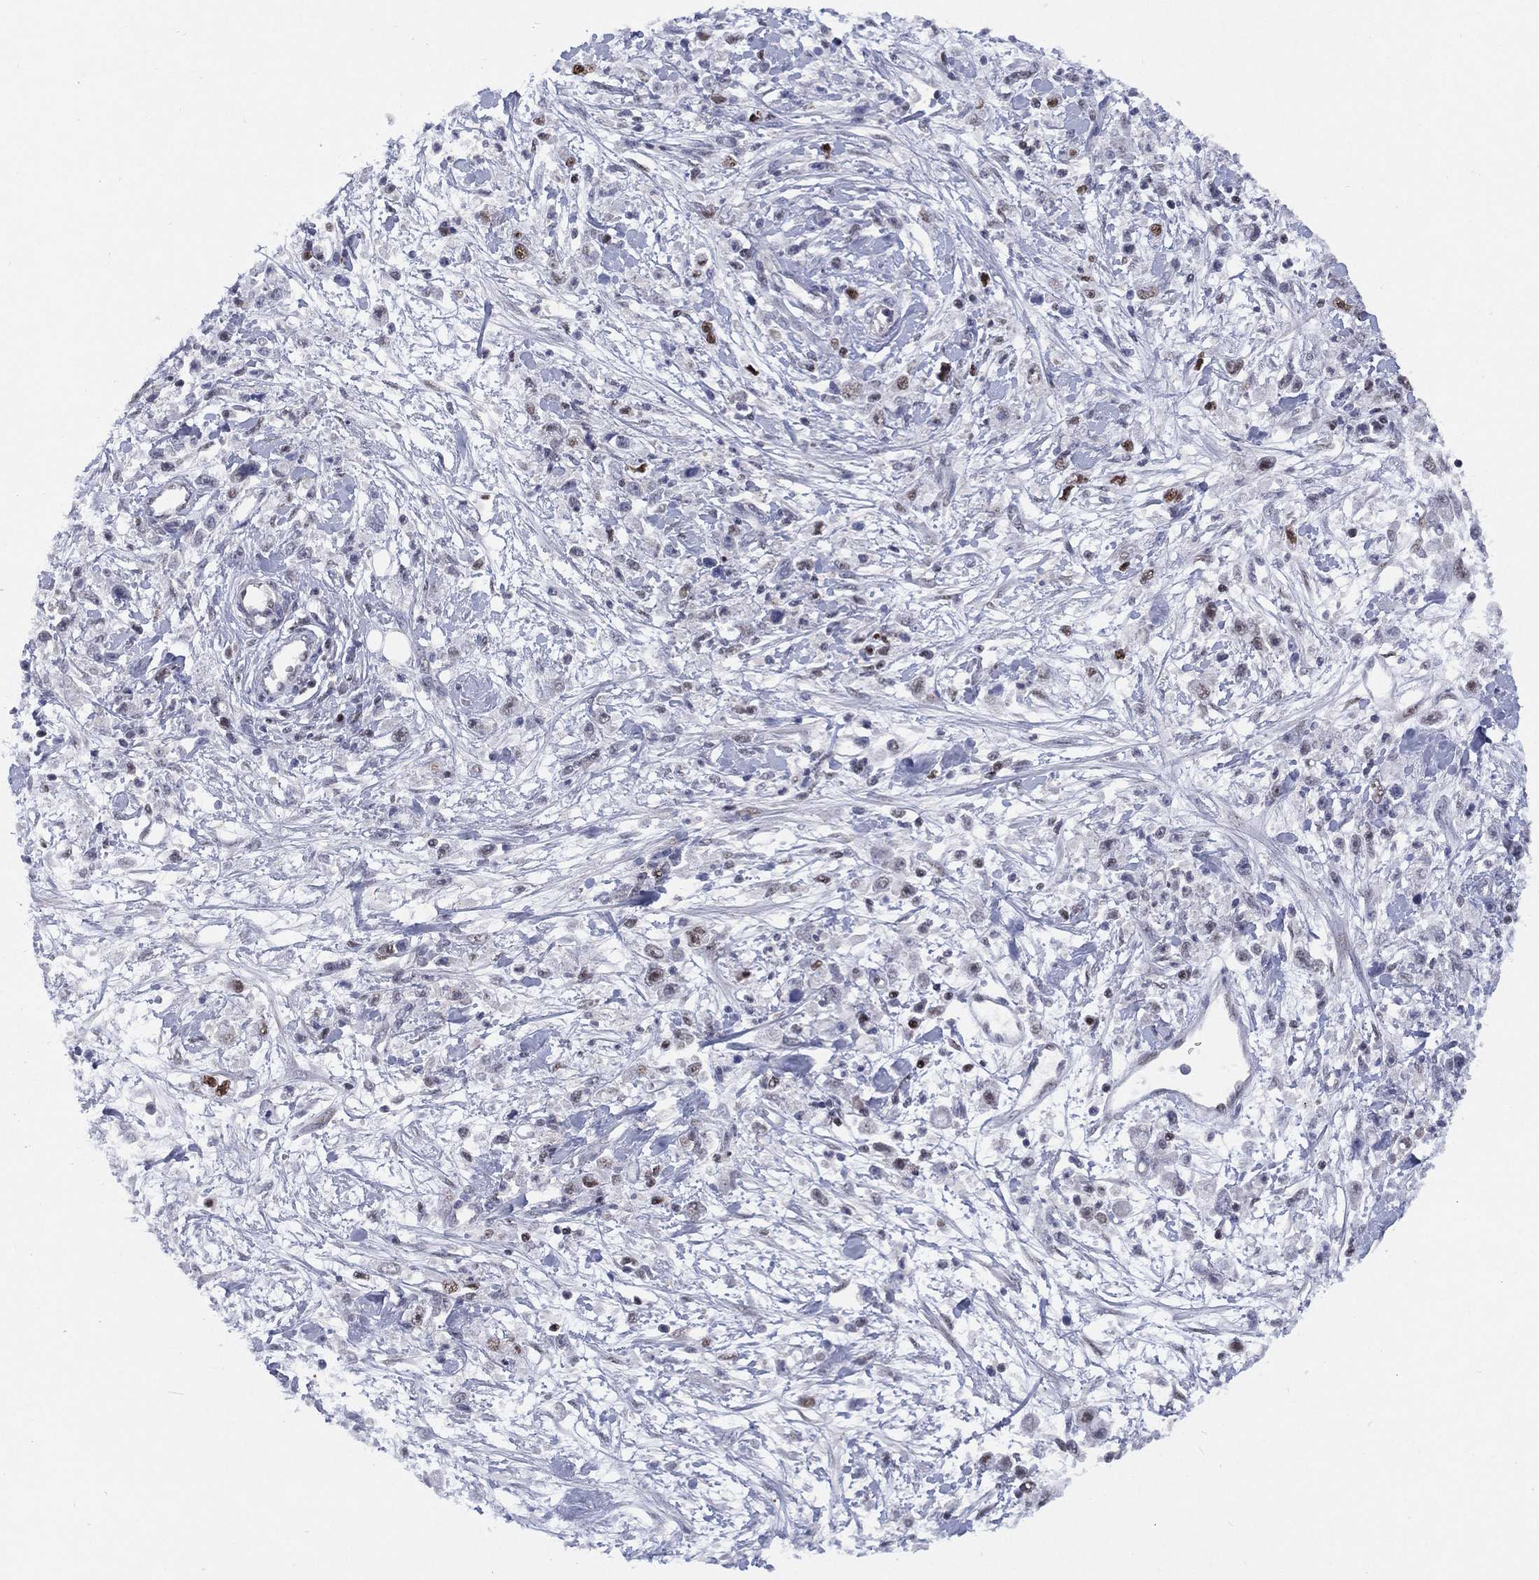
{"staining": {"intensity": "moderate", "quantity": "<25%", "location": "nuclear"}, "tissue": "stomach cancer", "cell_type": "Tumor cells", "image_type": "cancer", "snomed": [{"axis": "morphology", "description": "Adenocarcinoma, NOS"}, {"axis": "topography", "description": "Stomach"}], "caption": "Immunohistochemical staining of human stomach cancer demonstrates low levels of moderate nuclear protein staining in approximately <25% of tumor cells.", "gene": "SLC4A4", "patient": {"sex": "female", "age": 59}}